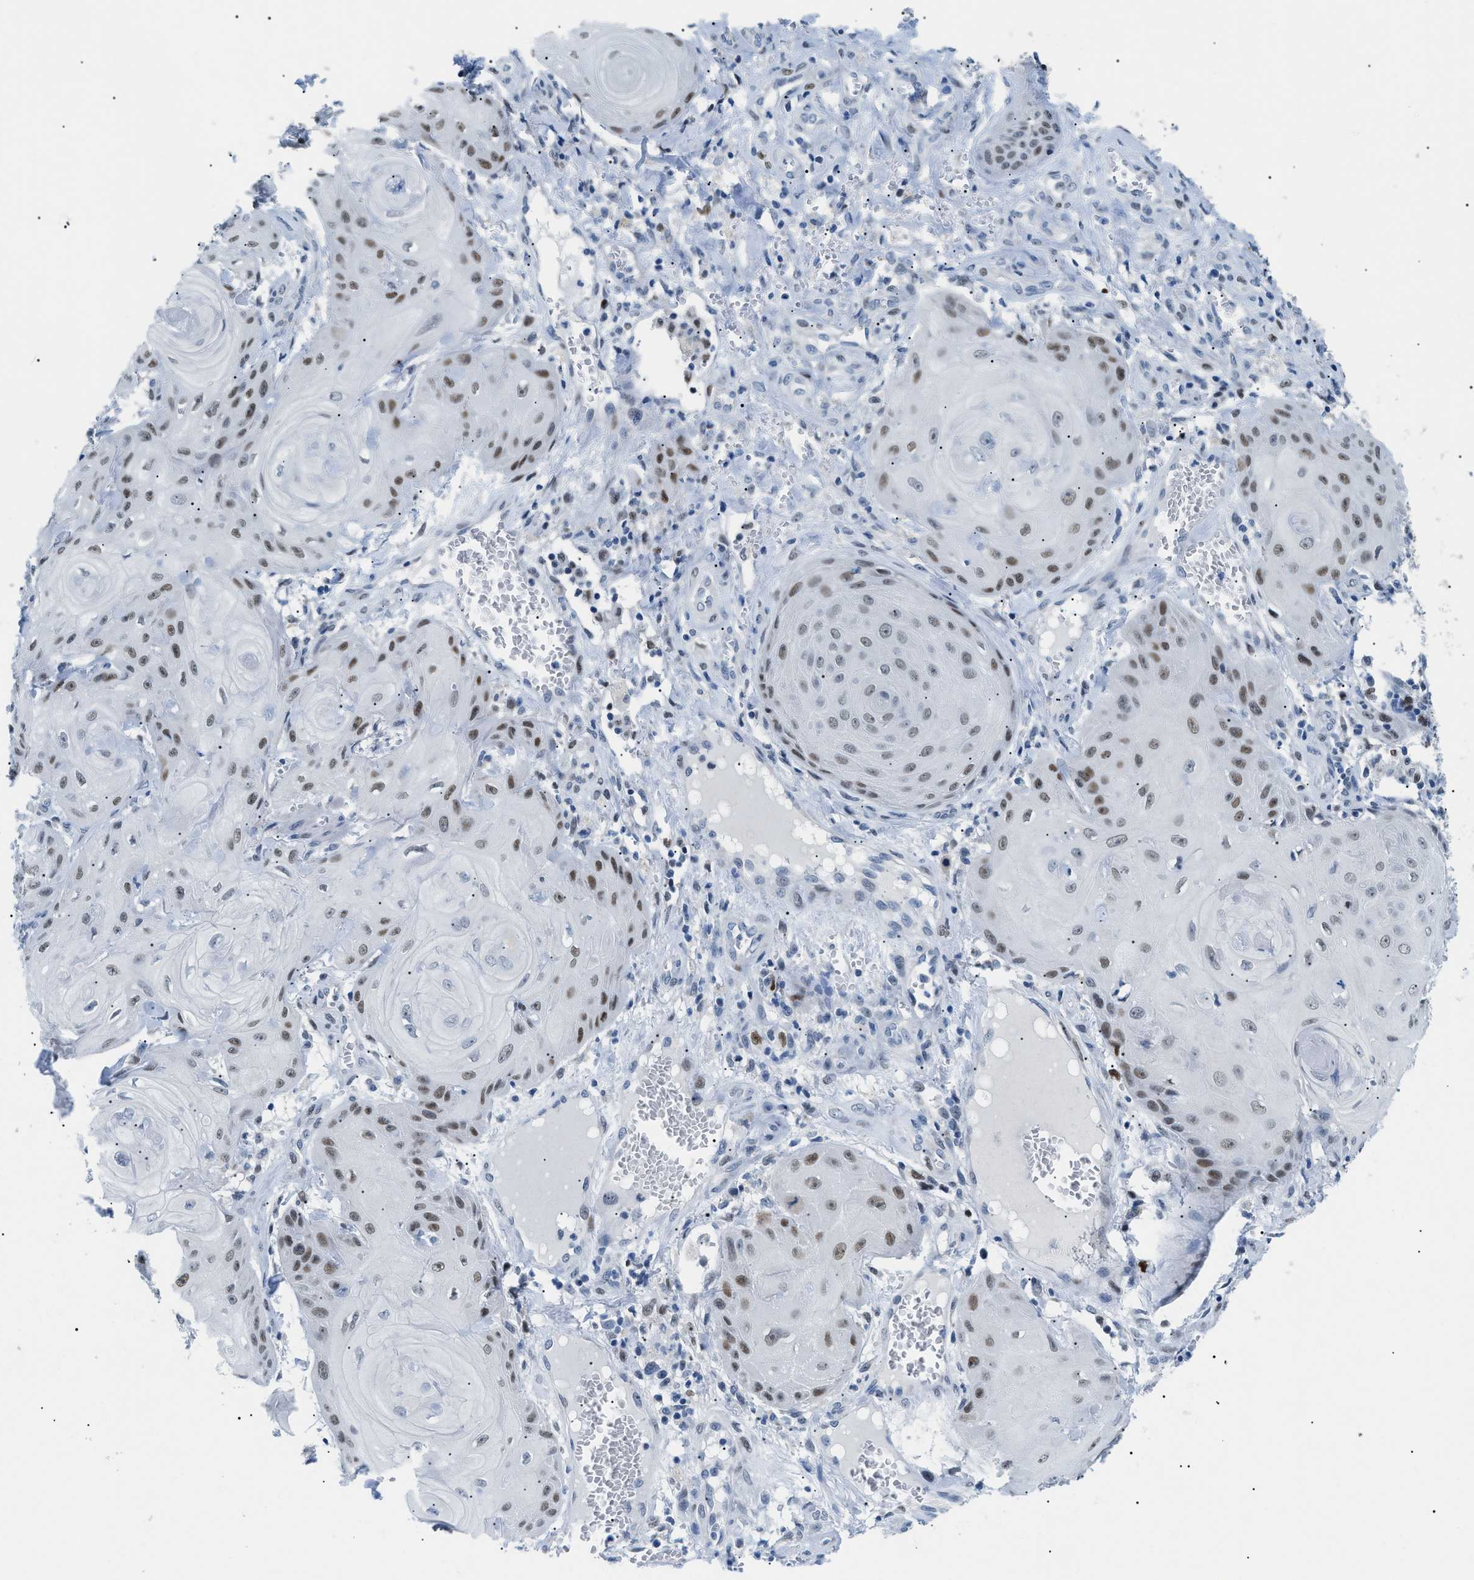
{"staining": {"intensity": "moderate", "quantity": ">75%", "location": "nuclear"}, "tissue": "skin cancer", "cell_type": "Tumor cells", "image_type": "cancer", "snomed": [{"axis": "morphology", "description": "Squamous cell carcinoma, NOS"}, {"axis": "topography", "description": "Skin"}], "caption": "Immunohistochemical staining of human squamous cell carcinoma (skin) displays medium levels of moderate nuclear expression in about >75% of tumor cells.", "gene": "SMARCC1", "patient": {"sex": "male", "age": 74}}